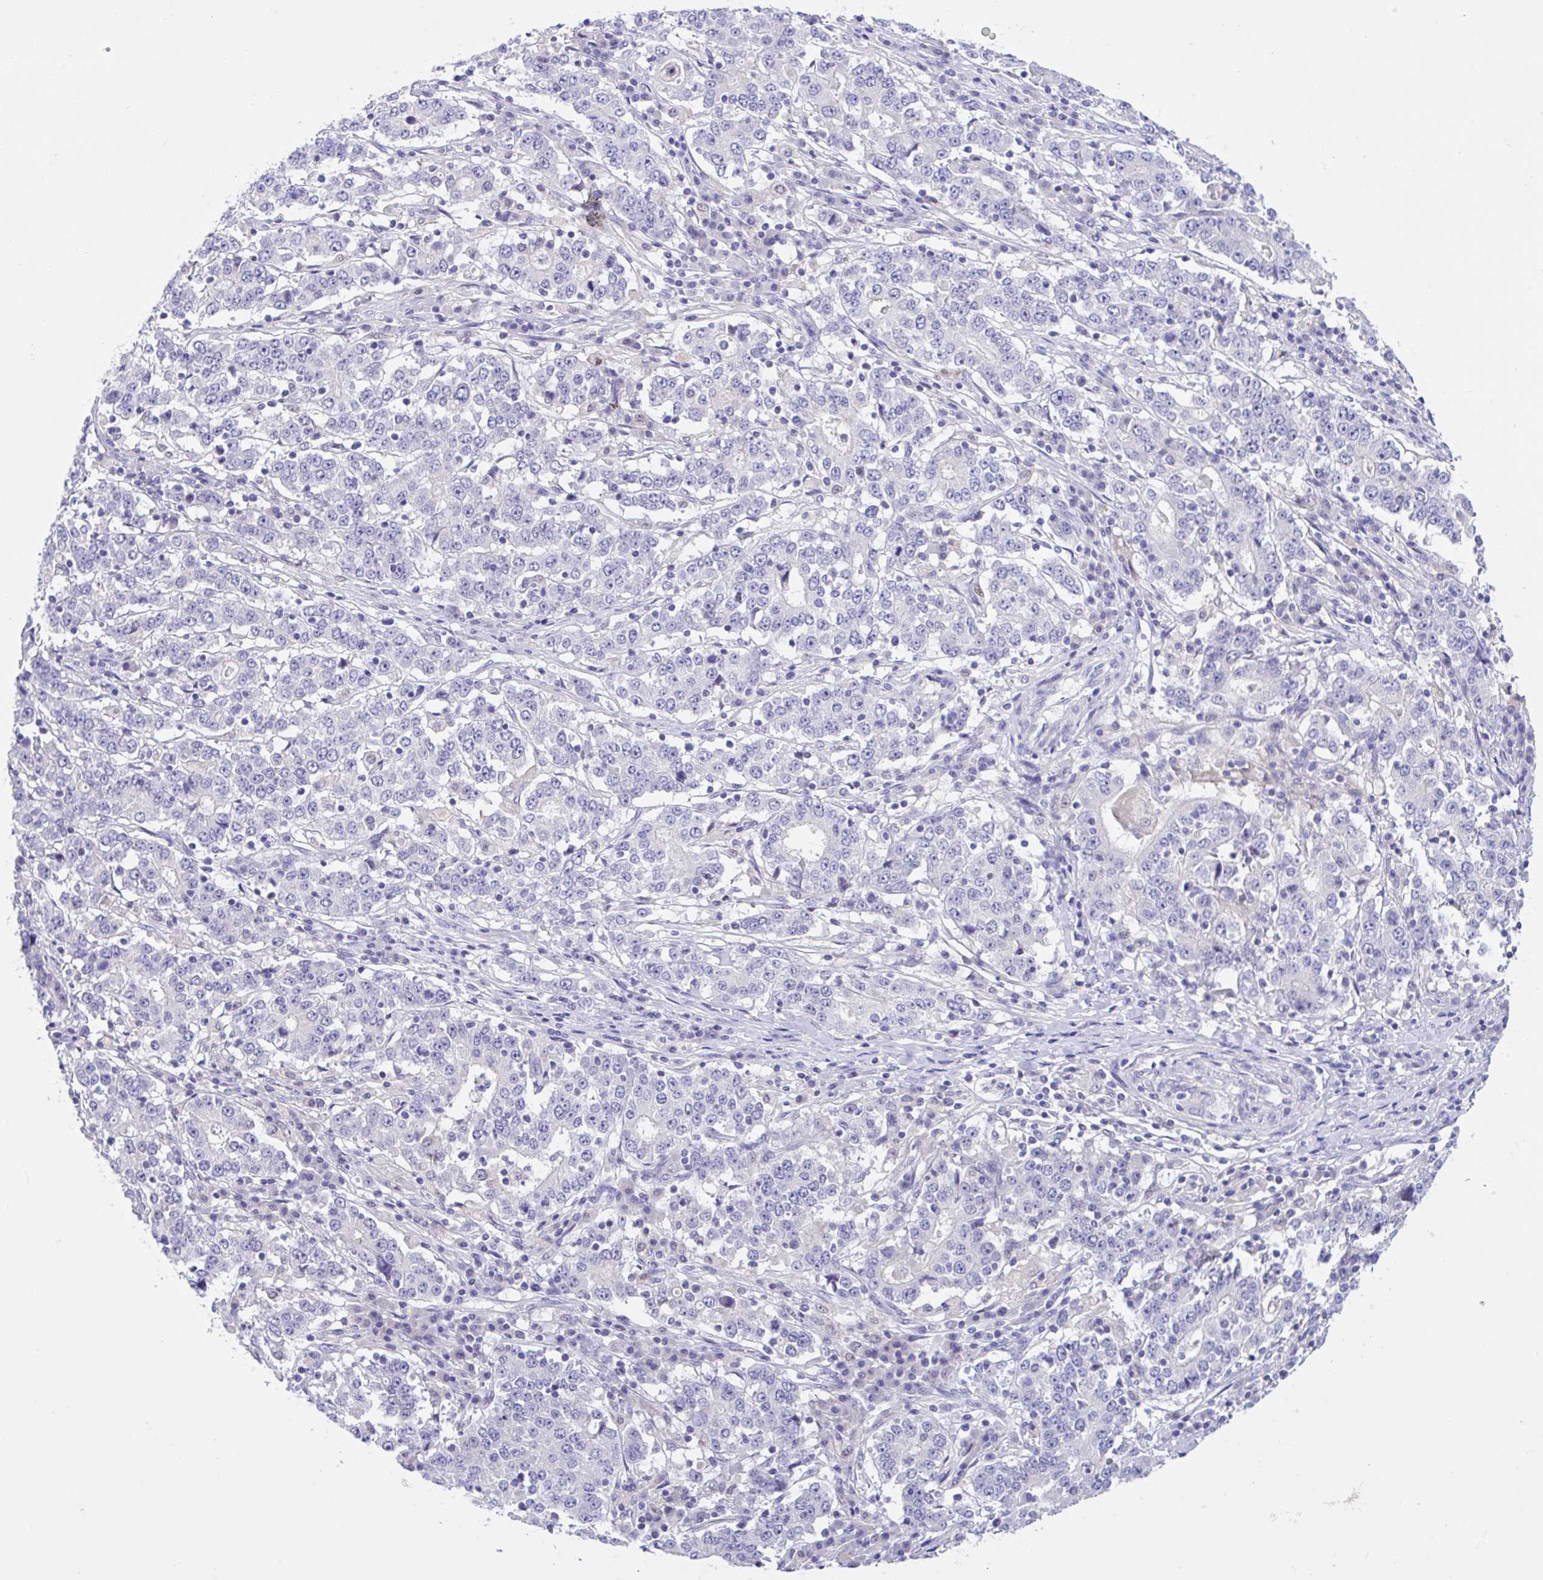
{"staining": {"intensity": "negative", "quantity": "none", "location": "none"}, "tissue": "stomach cancer", "cell_type": "Tumor cells", "image_type": "cancer", "snomed": [{"axis": "morphology", "description": "Adenocarcinoma, NOS"}, {"axis": "topography", "description": "Stomach"}], "caption": "High power microscopy micrograph of an immunohistochemistry micrograph of stomach adenocarcinoma, revealing no significant staining in tumor cells.", "gene": "ANO4", "patient": {"sex": "male", "age": 59}}